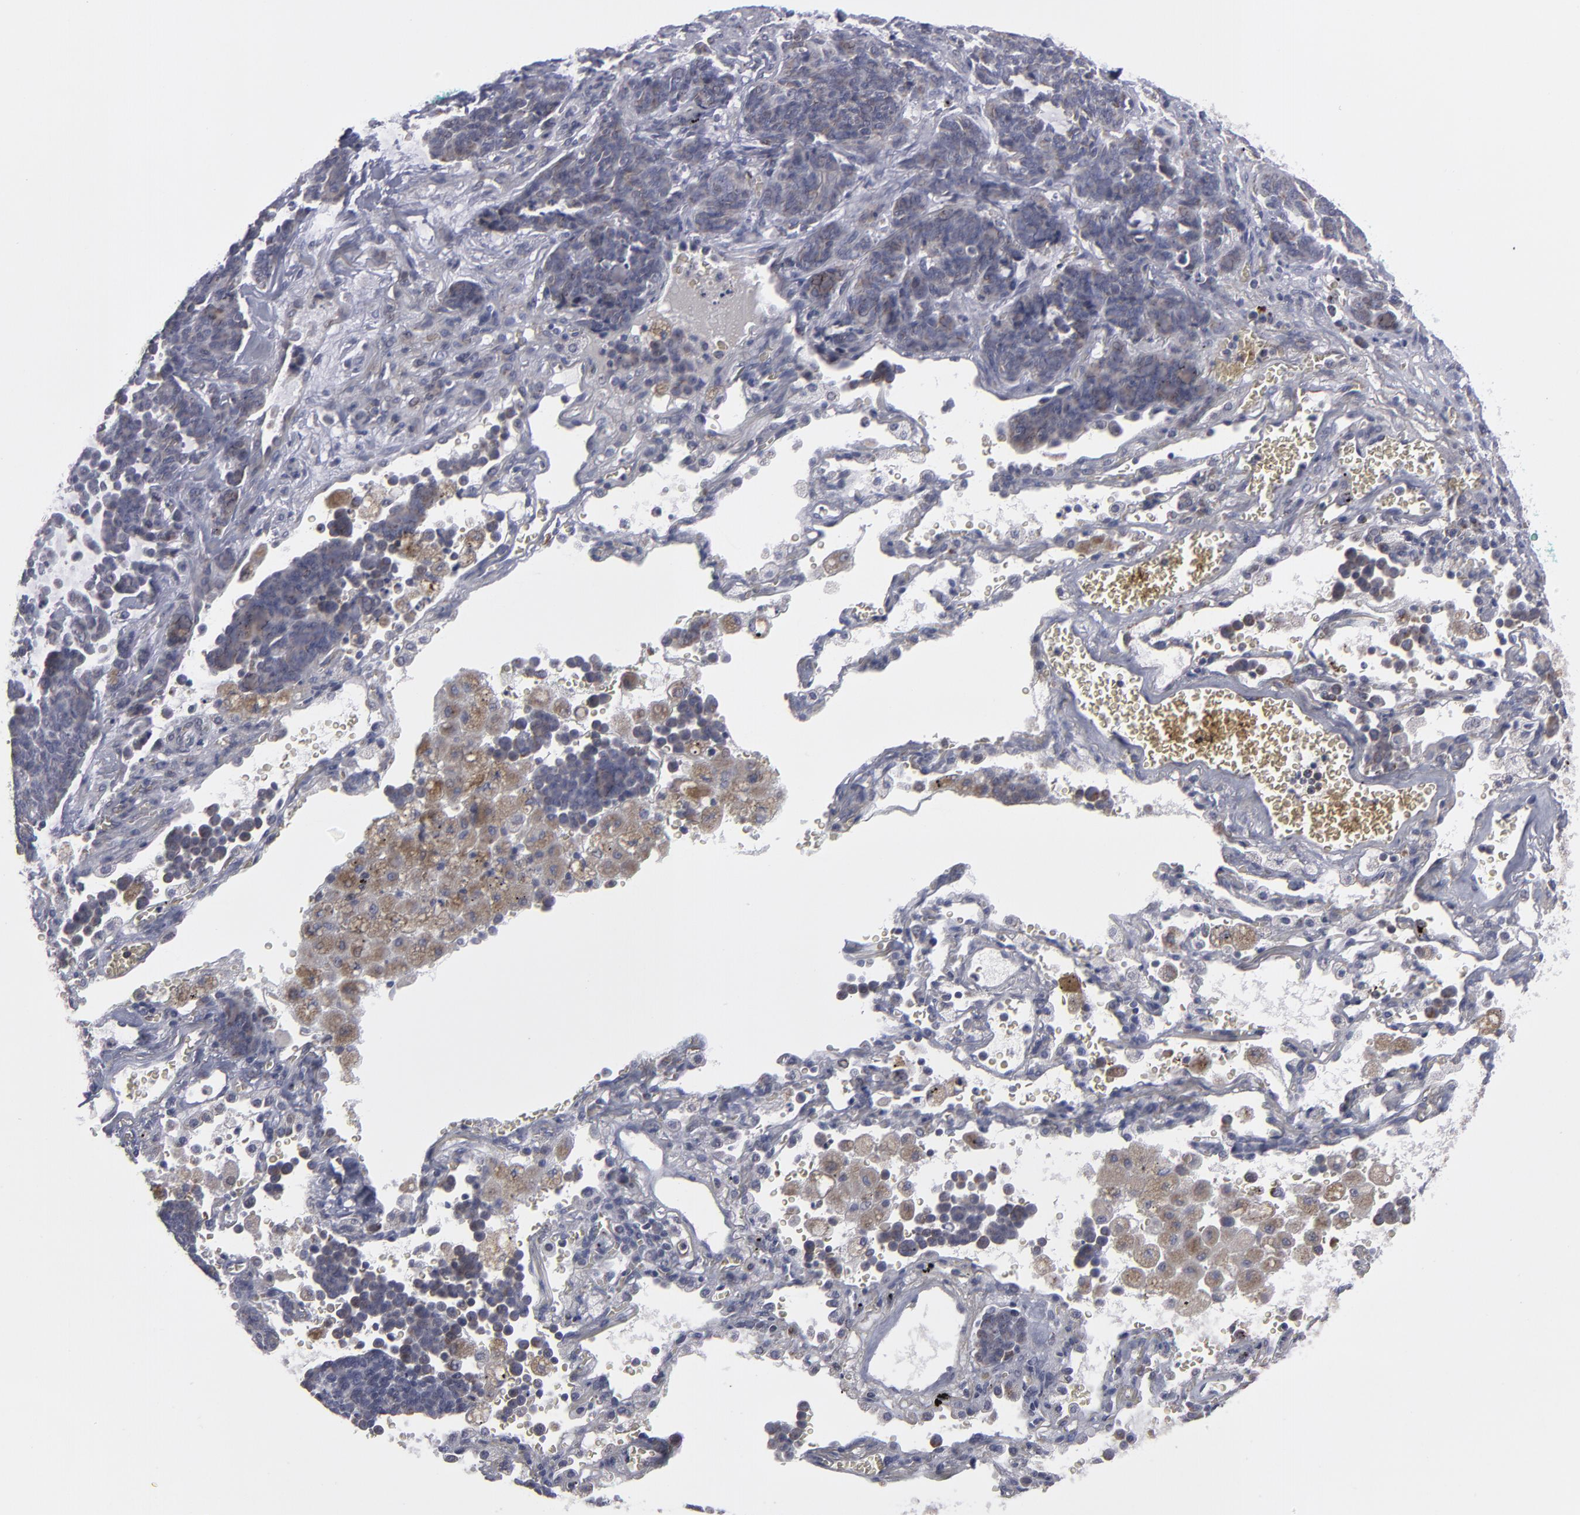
{"staining": {"intensity": "weak", "quantity": "25%-75%", "location": "cytoplasmic/membranous"}, "tissue": "lung cancer", "cell_type": "Tumor cells", "image_type": "cancer", "snomed": [{"axis": "morphology", "description": "Neoplasm, malignant, NOS"}, {"axis": "topography", "description": "Lung"}], "caption": "Malignant neoplasm (lung) was stained to show a protein in brown. There is low levels of weak cytoplasmic/membranous expression in approximately 25%-75% of tumor cells.", "gene": "MYOM2", "patient": {"sex": "female", "age": 58}}